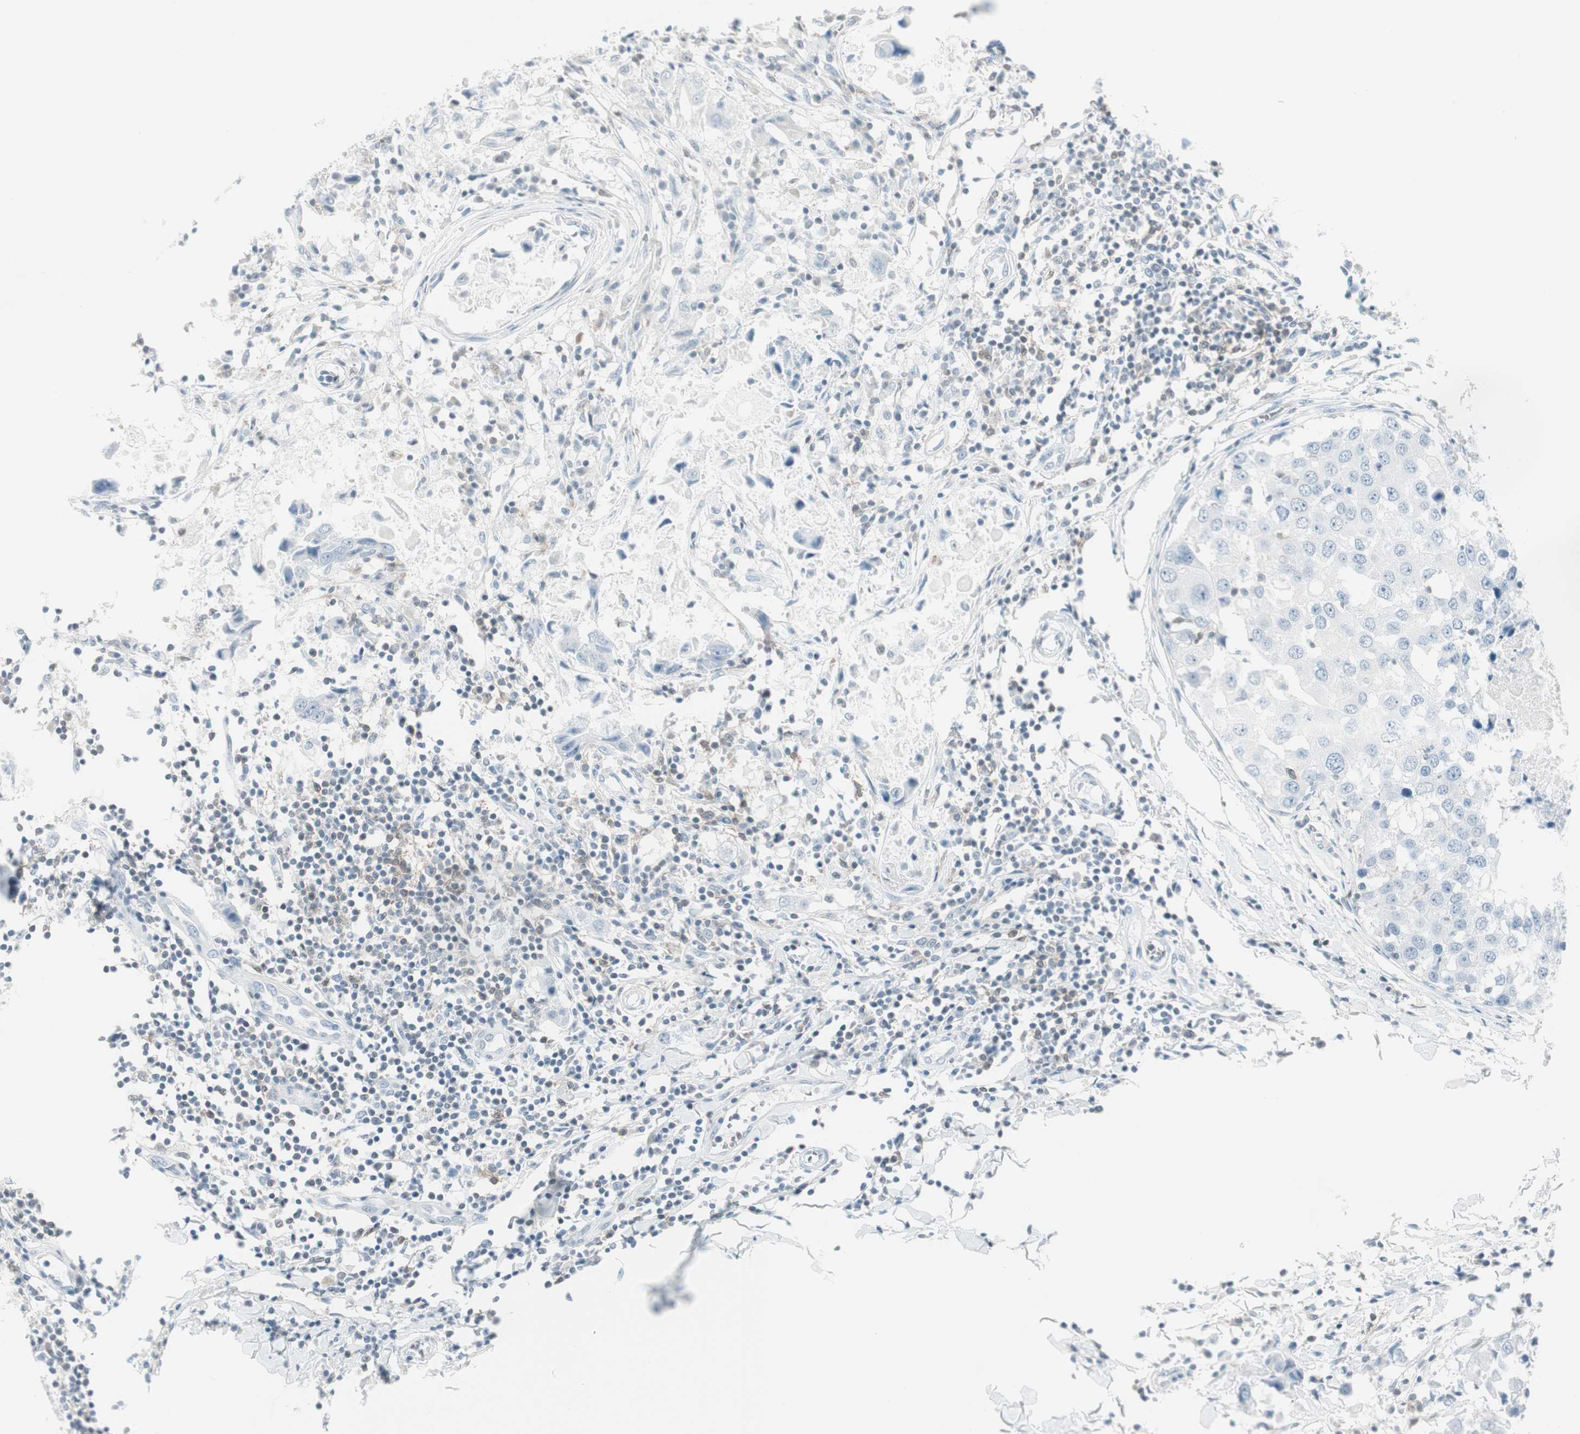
{"staining": {"intensity": "negative", "quantity": "none", "location": "none"}, "tissue": "breast cancer", "cell_type": "Tumor cells", "image_type": "cancer", "snomed": [{"axis": "morphology", "description": "Duct carcinoma"}, {"axis": "topography", "description": "Breast"}], "caption": "An immunohistochemistry histopathology image of breast infiltrating ductal carcinoma is shown. There is no staining in tumor cells of breast infiltrating ductal carcinoma.", "gene": "MAP4K1", "patient": {"sex": "female", "age": 27}}